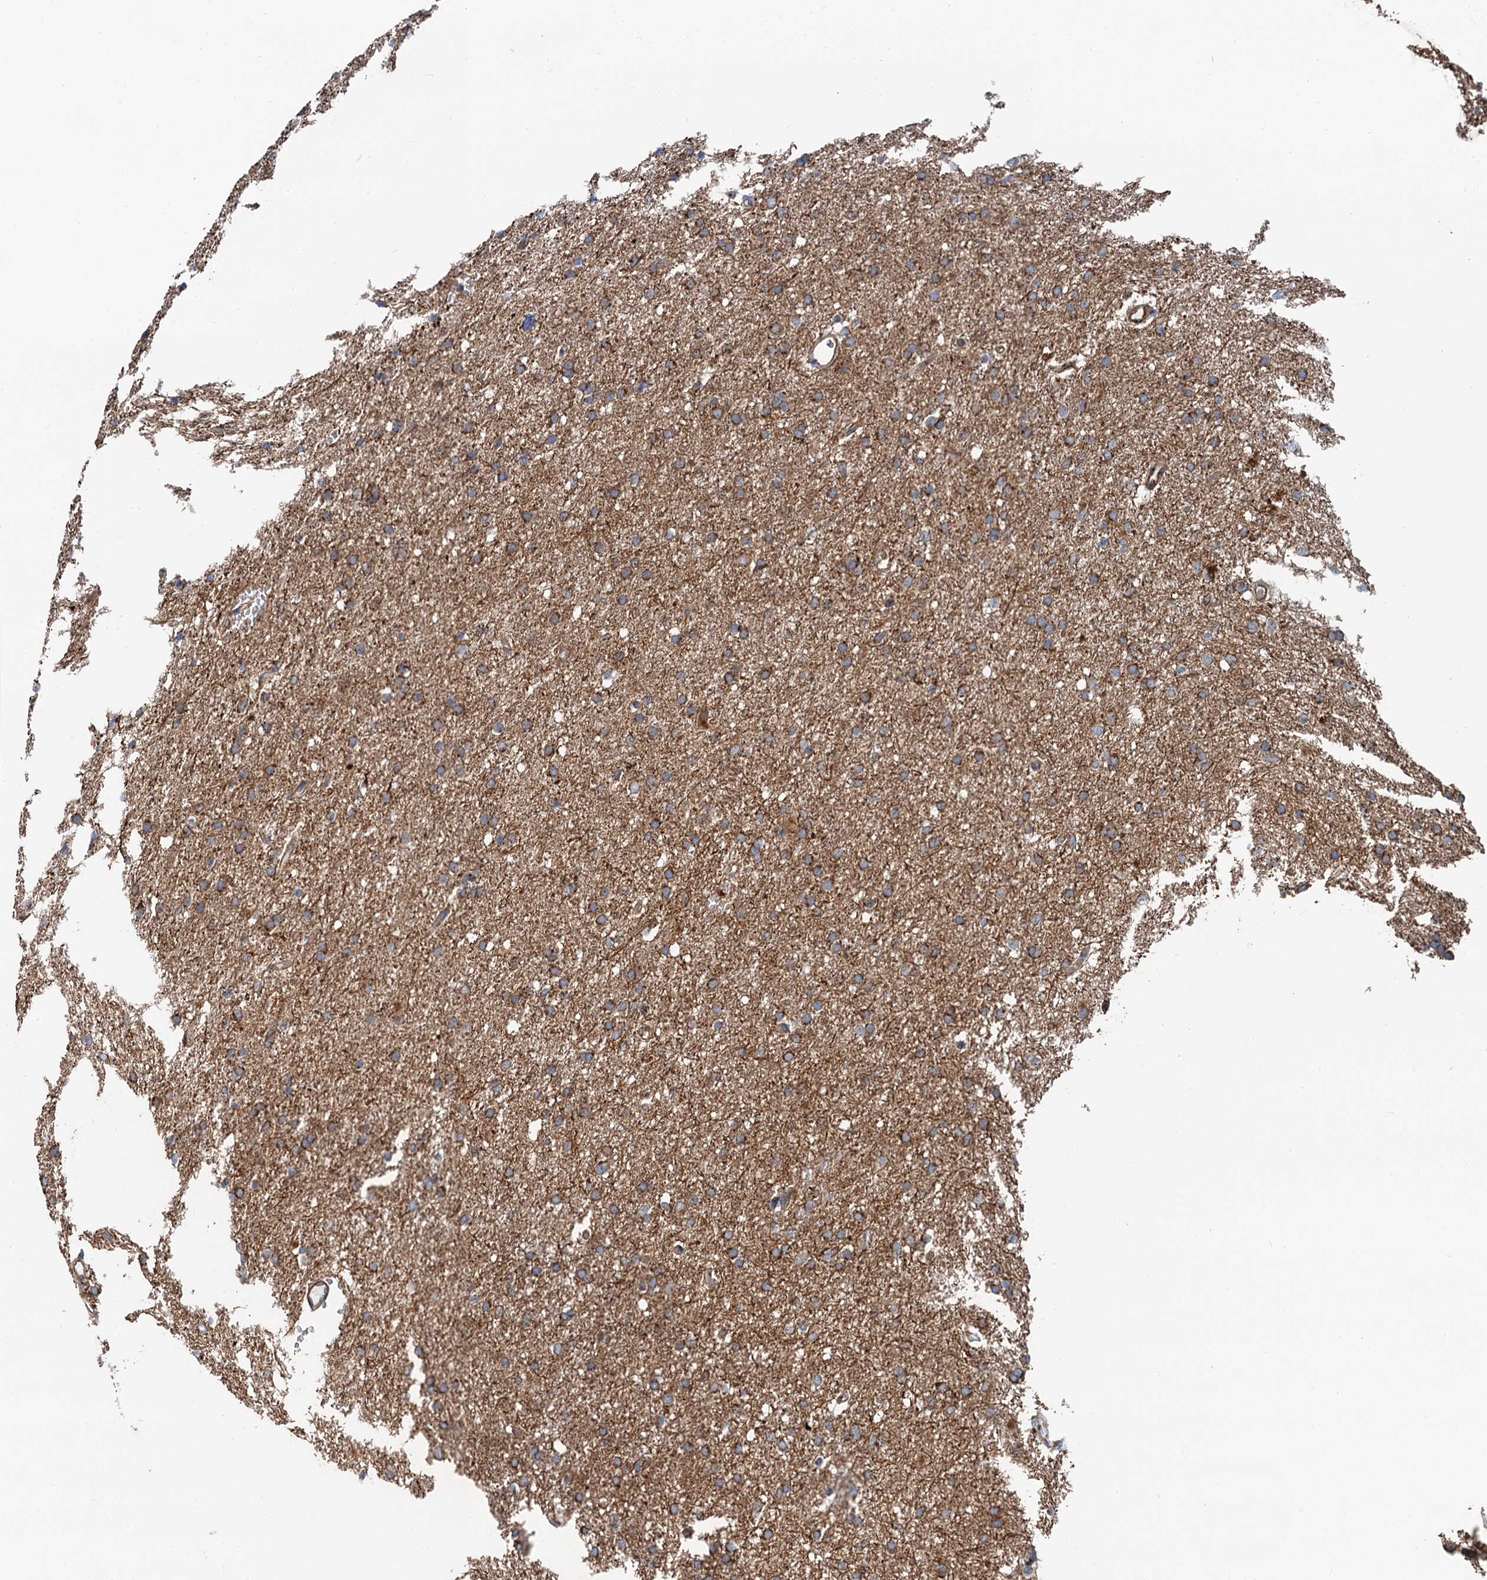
{"staining": {"intensity": "moderate", "quantity": ">75%", "location": "cytoplasmic/membranous"}, "tissue": "glioma", "cell_type": "Tumor cells", "image_type": "cancer", "snomed": [{"axis": "morphology", "description": "Glioma, malignant, High grade"}, {"axis": "topography", "description": "Cerebral cortex"}], "caption": "Immunohistochemical staining of malignant glioma (high-grade) exhibits moderate cytoplasmic/membranous protein expression in approximately >75% of tumor cells.", "gene": "ANKRD26", "patient": {"sex": "female", "age": 36}}